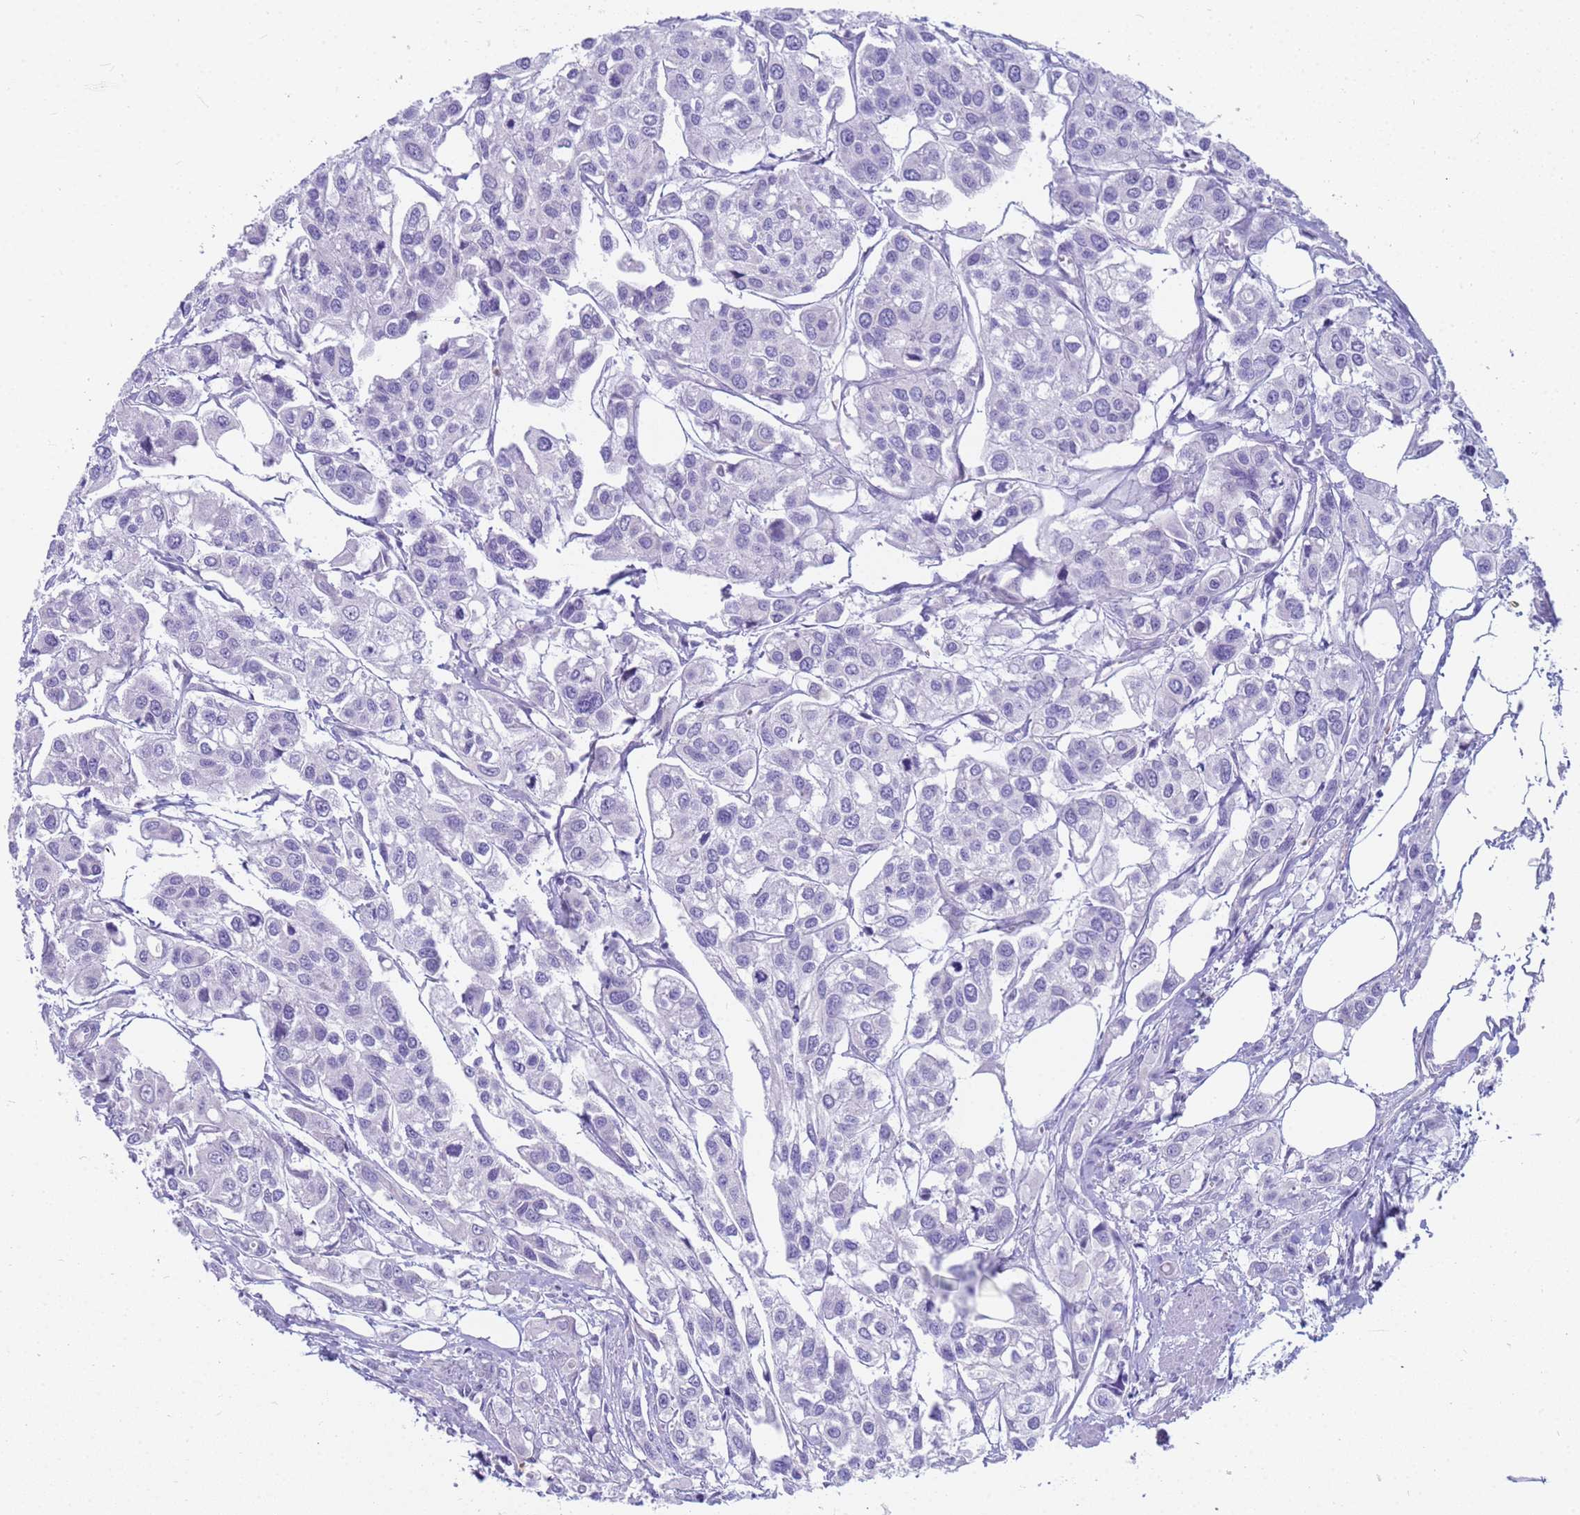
{"staining": {"intensity": "negative", "quantity": "none", "location": "none"}, "tissue": "urothelial cancer", "cell_type": "Tumor cells", "image_type": "cancer", "snomed": [{"axis": "morphology", "description": "Urothelial carcinoma, High grade"}, {"axis": "topography", "description": "Urinary bladder"}], "caption": "Tumor cells are negative for brown protein staining in urothelial cancer.", "gene": "RNASE2", "patient": {"sex": "male", "age": 67}}